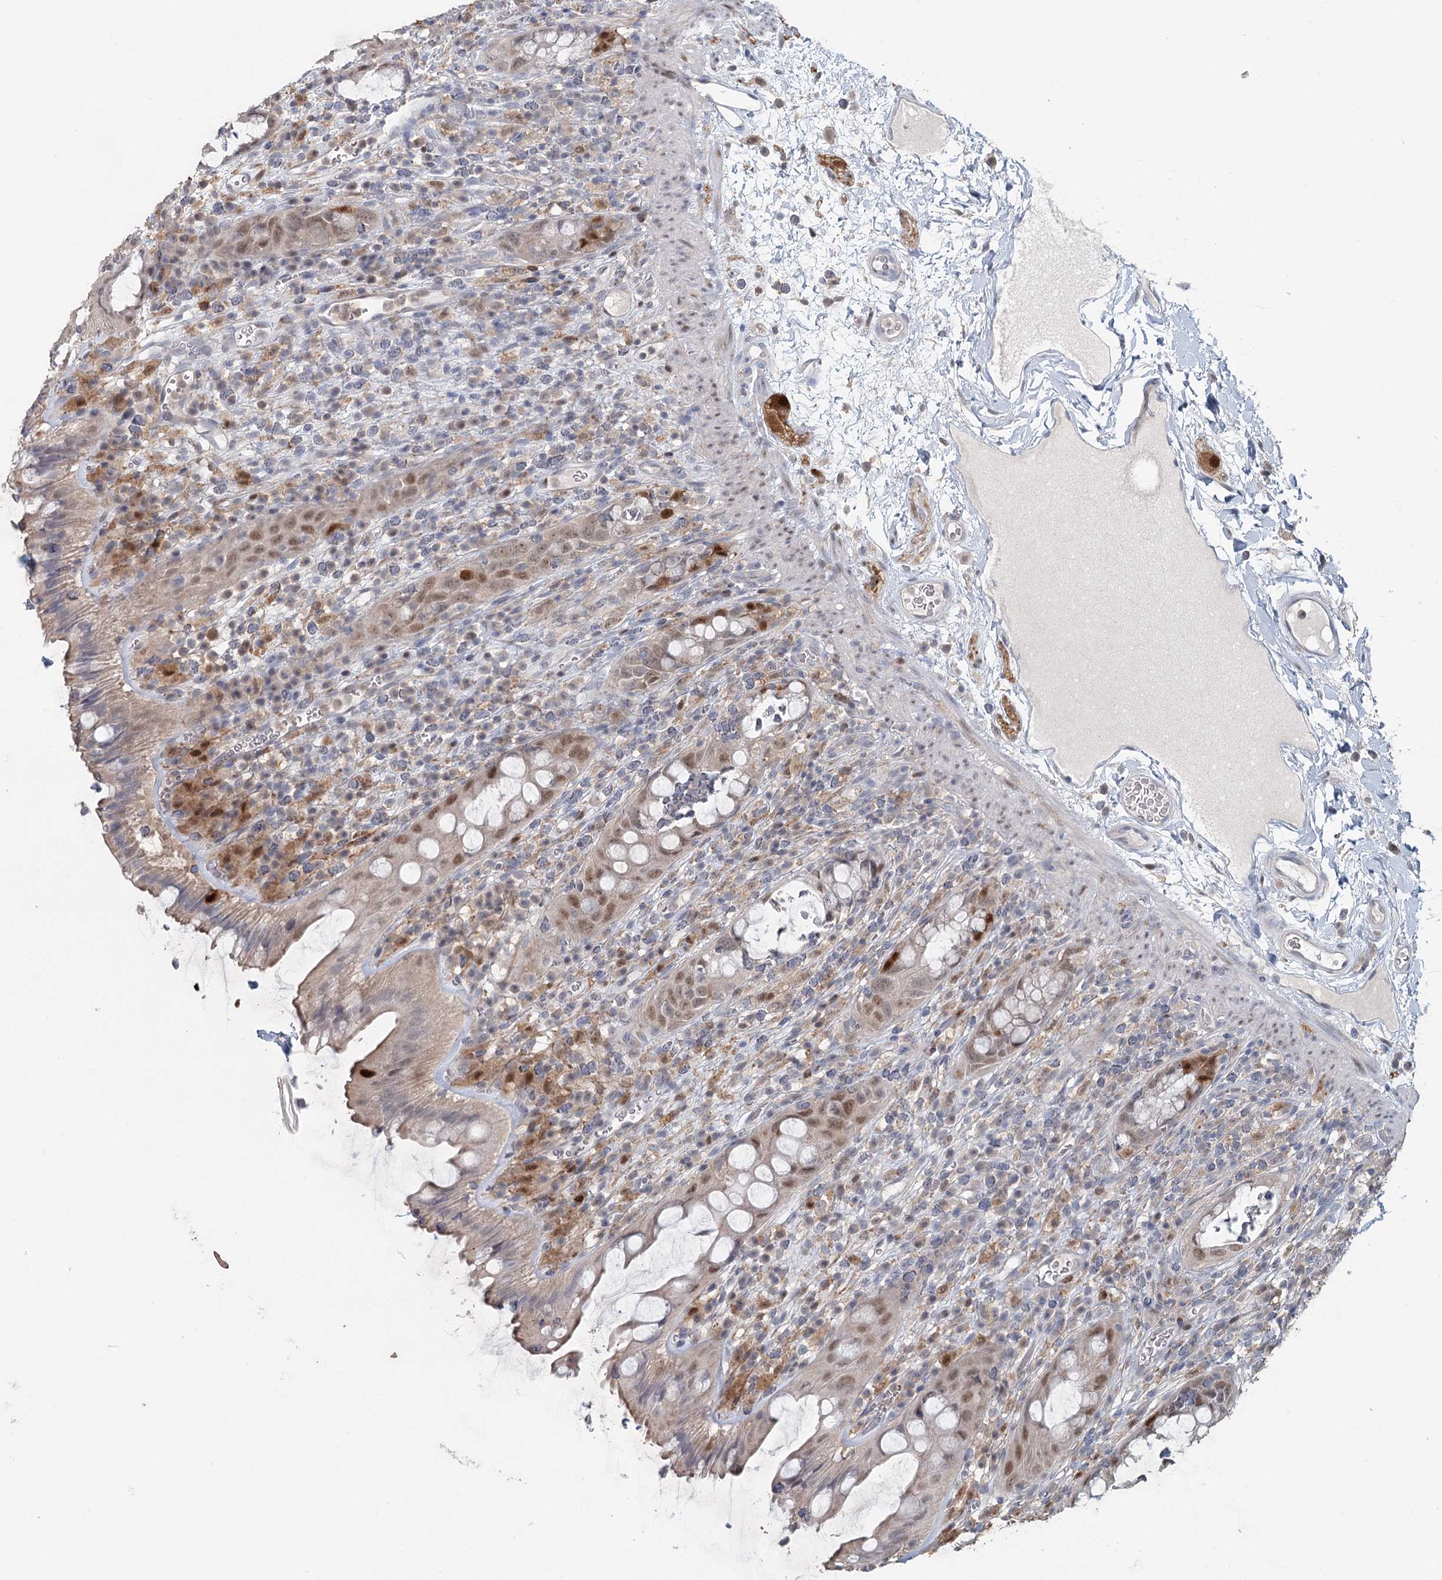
{"staining": {"intensity": "moderate", "quantity": "25%-75%", "location": "nuclear"}, "tissue": "rectum", "cell_type": "Glandular cells", "image_type": "normal", "snomed": [{"axis": "morphology", "description": "Normal tissue, NOS"}, {"axis": "topography", "description": "Rectum"}], "caption": "Rectum was stained to show a protein in brown. There is medium levels of moderate nuclear staining in about 25%-75% of glandular cells. The protein is stained brown, and the nuclei are stained in blue (DAB (3,3'-diaminobenzidine) IHC with brightfield microscopy, high magnification).", "gene": "ADK", "patient": {"sex": "female", "age": 57}}